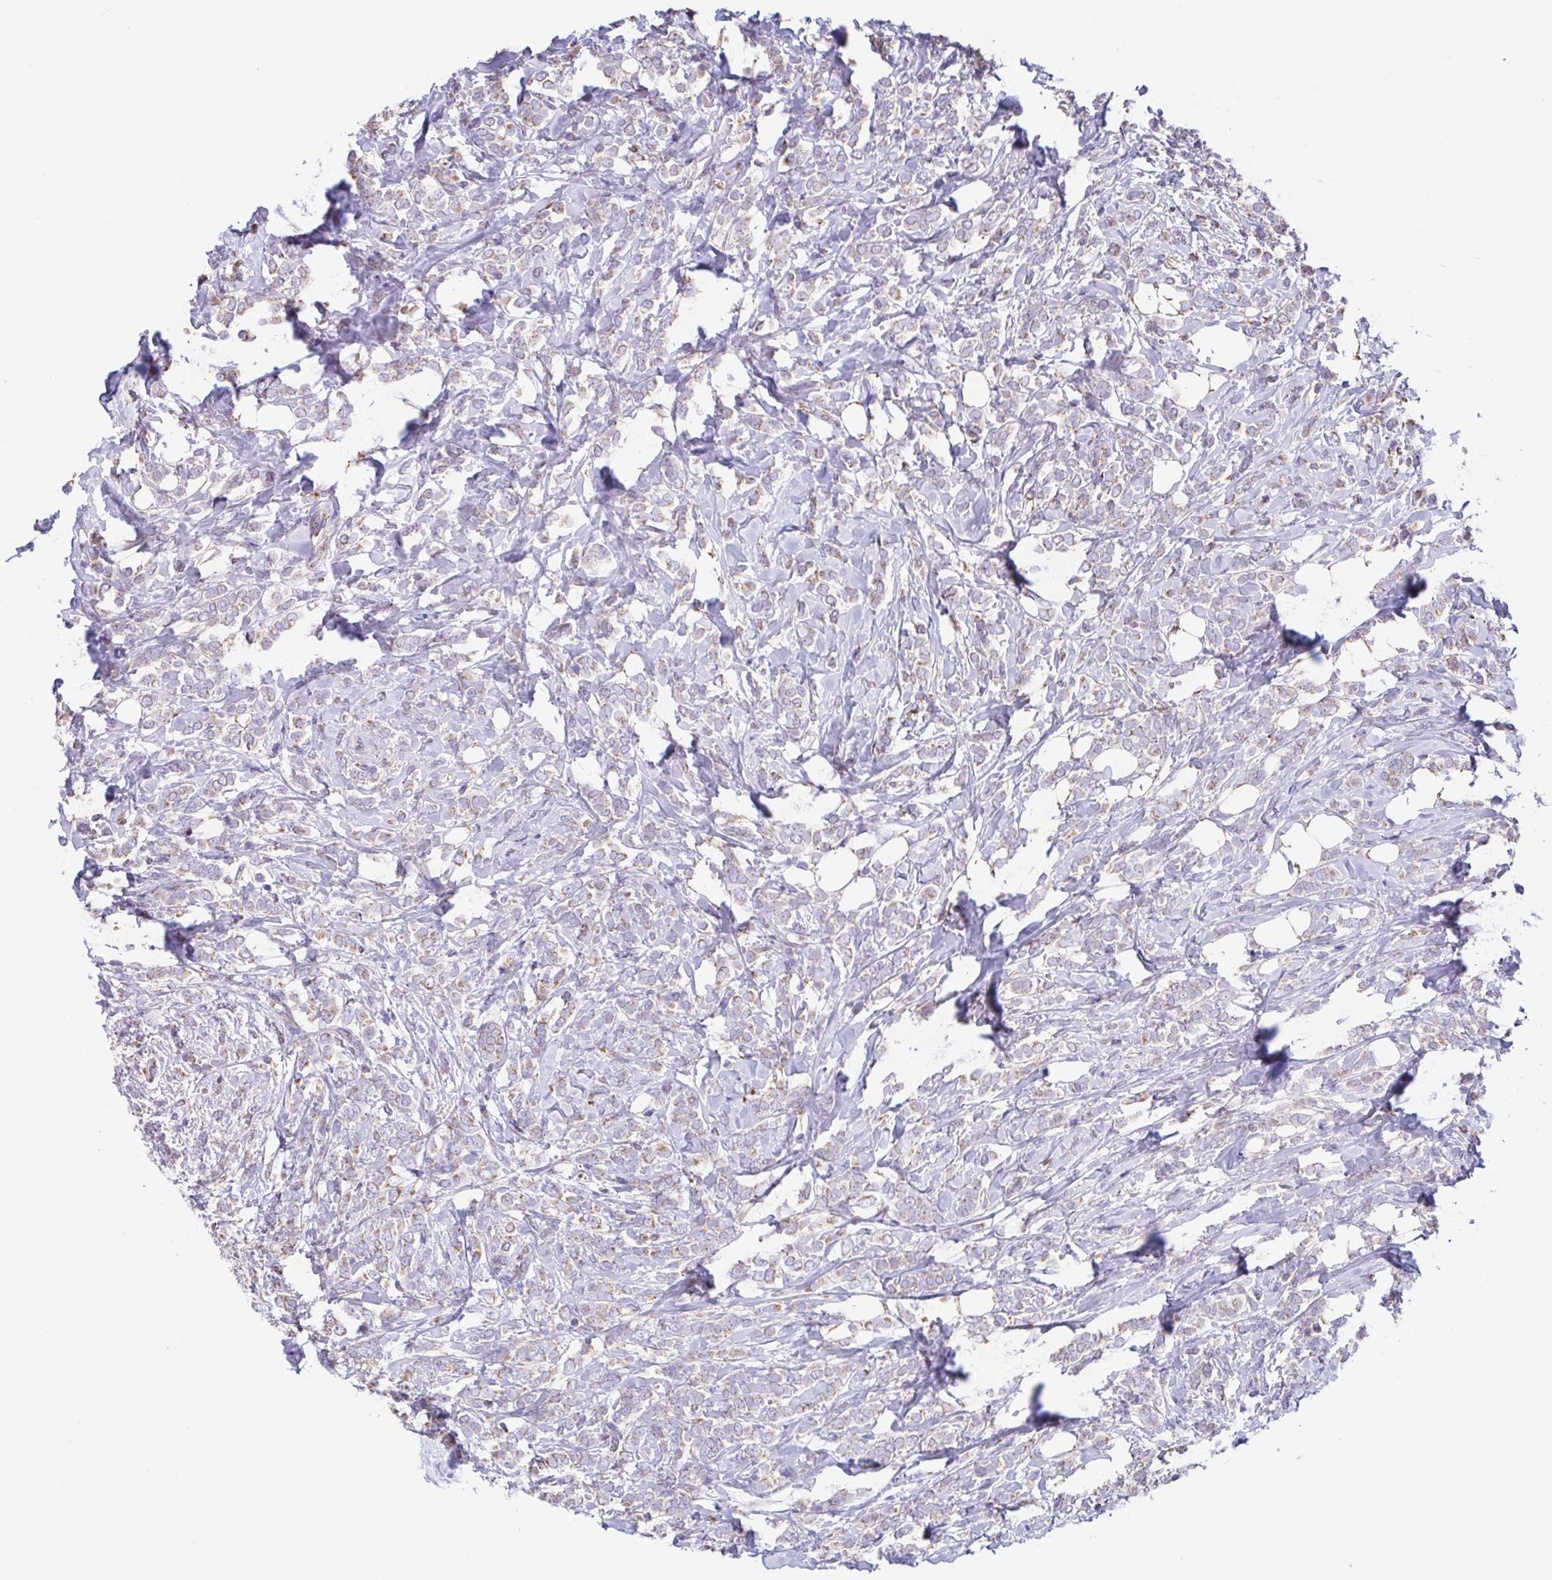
{"staining": {"intensity": "weak", "quantity": ">75%", "location": "cytoplasmic/membranous"}, "tissue": "breast cancer", "cell_type": "Tumor cells", "image_type": "cancer", "snomed": [{"axis": "morphology", "description": "Lobular carcinoma"}, {"axis": "topography", "description": "Breast"}], "caption": "The image reveals staining of lobular carcinoma (breast), revealing weak cytoplasmic/membranous protein expression (brown color) within tumor cells.", "gene": "GINM1", "patient": {"sex": "female", "age": 49}}